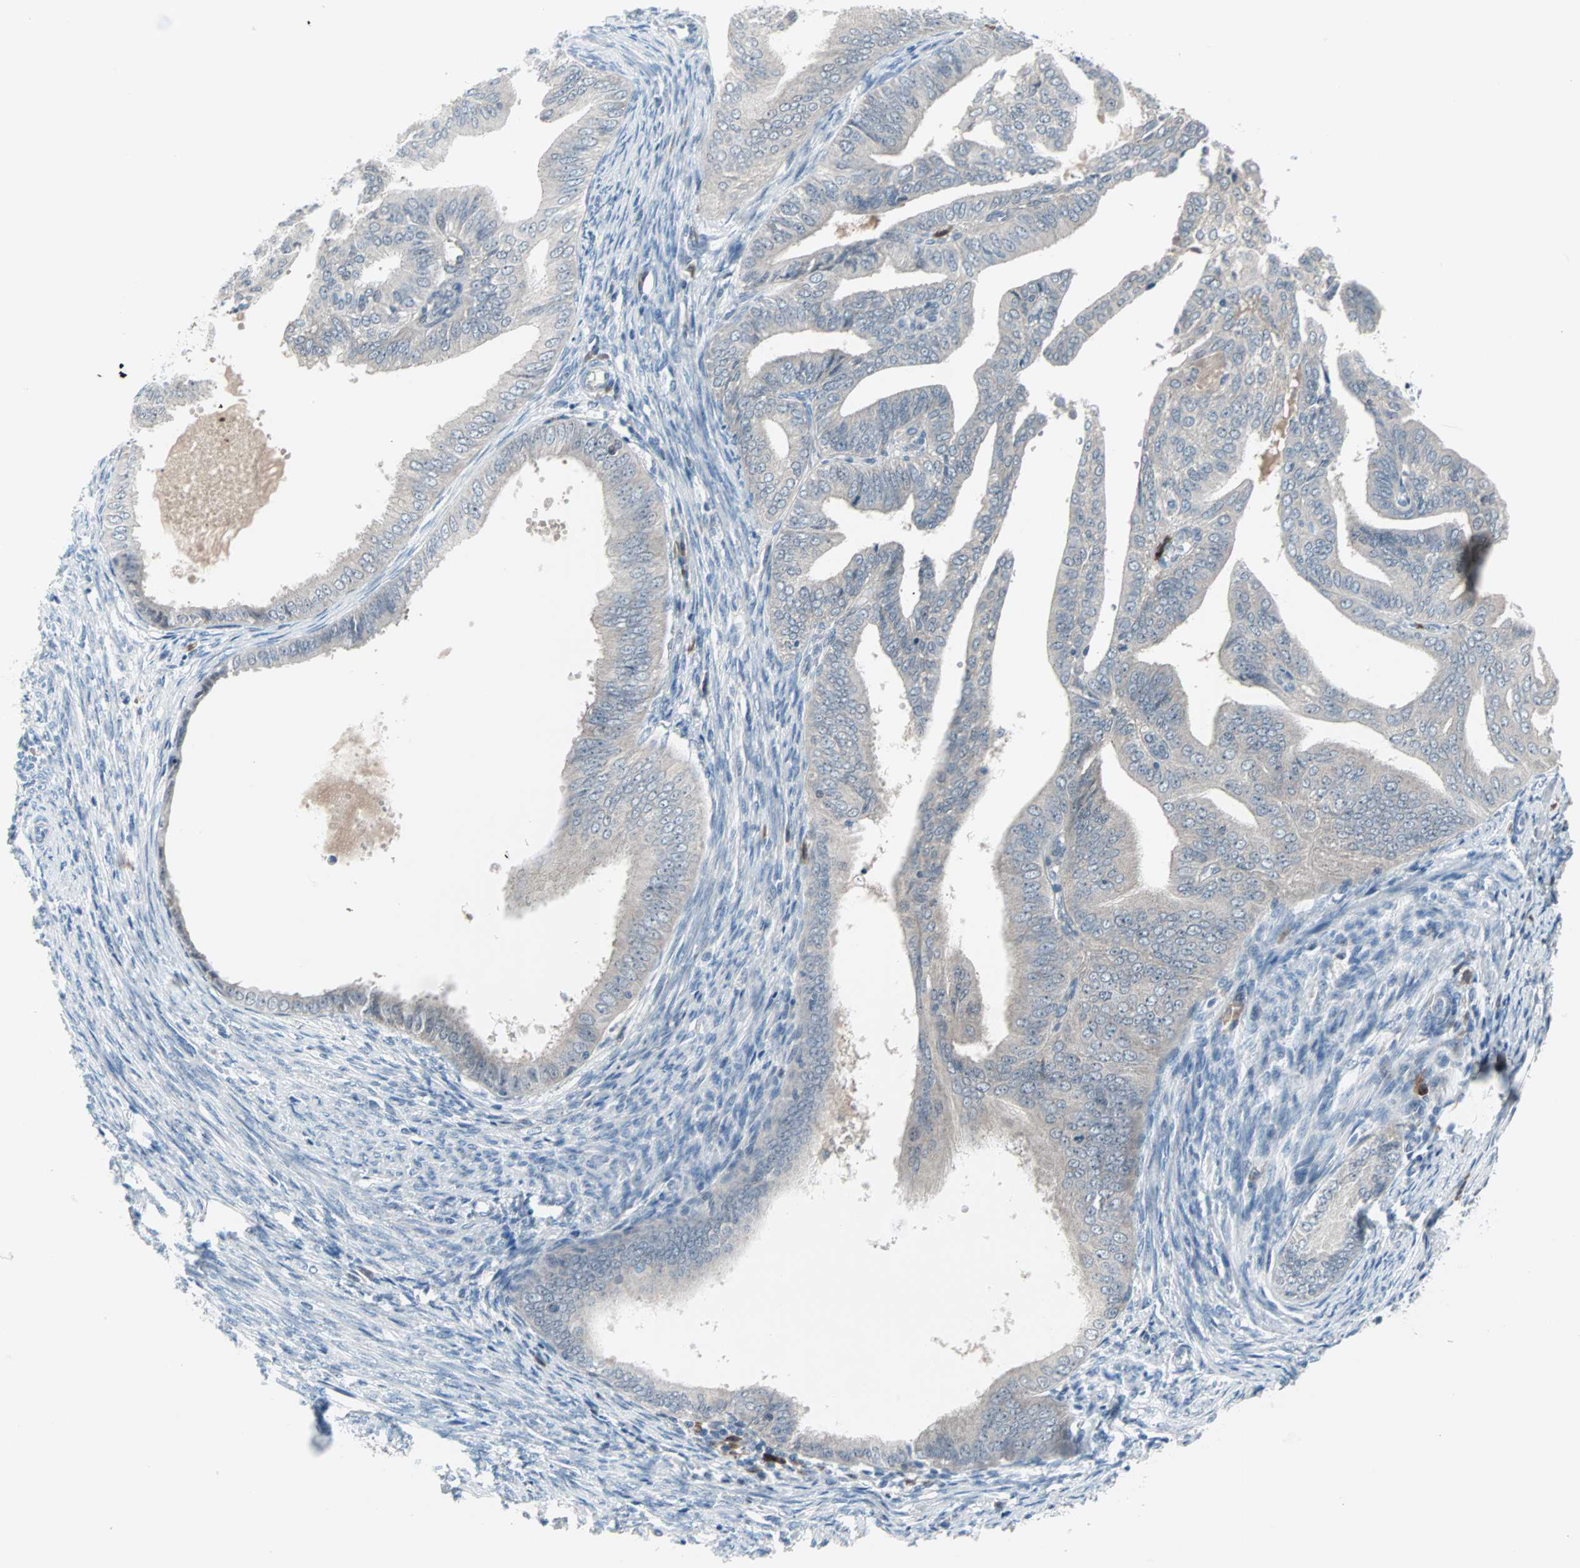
{"staining": {"intensity": "negative", "quantity": "none", "location": "none"}, "tissue": "endometrial cancer", "cell_type": "Tumor cells", "image_type": "cancer", "snomed": [{"axis": "morphology", "description": "Adenocarcinoma, NOS"}, {"axis": "topography", "description": "Endometrium"}], "caption": "Histopathology image shows no protein expression in tumor cells of endometrial cancer tissue.", "gene": "CASP3", "patient": {"sex": "female", "age": 58}}